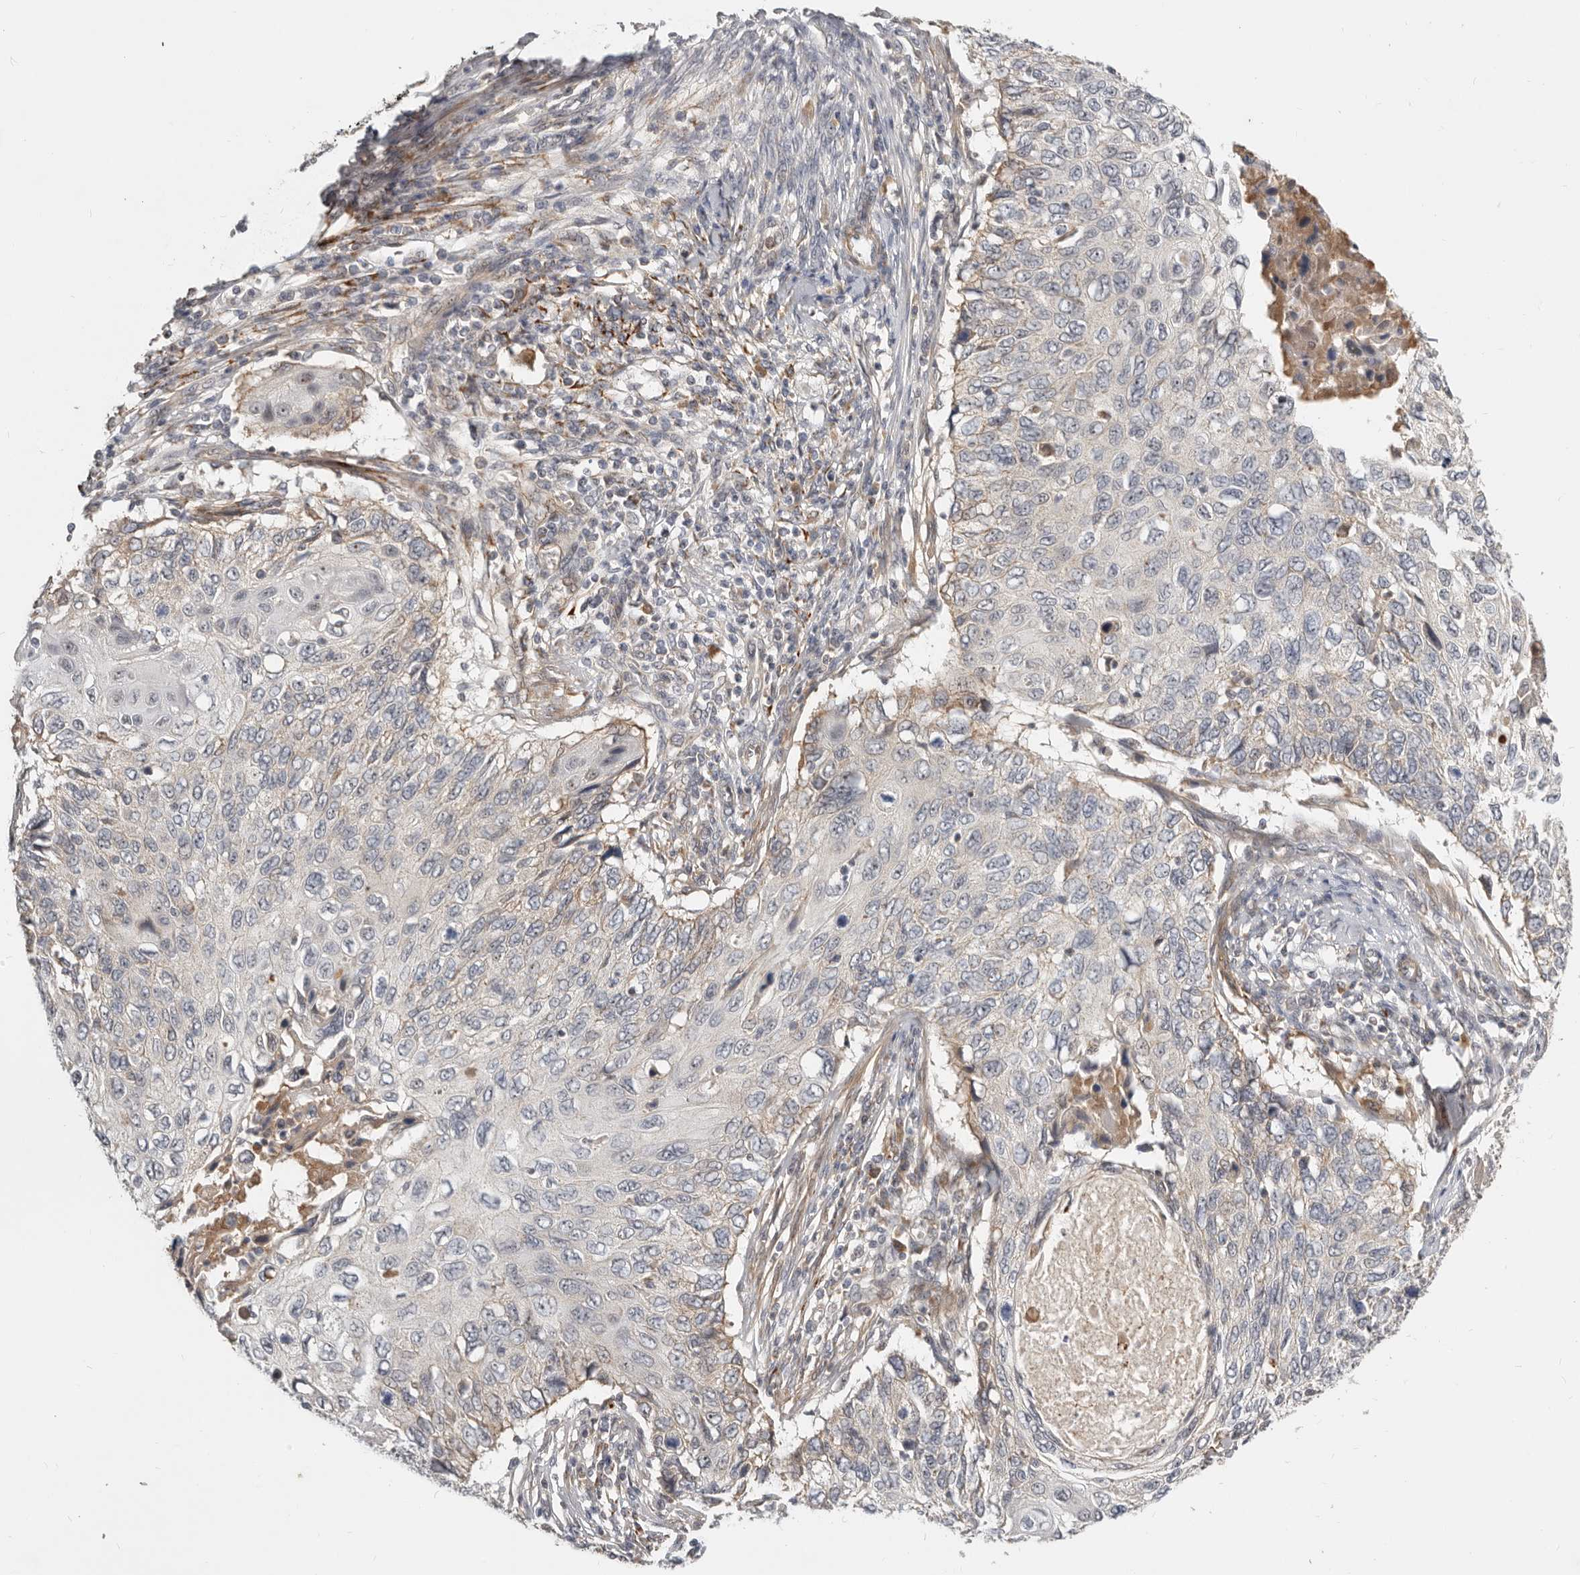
{"staining": {"intensity": "weak", "quantity": "<25%", "location": "cytoplasmic/membranous"}, "tissue": "cervical cancer", "cell_type": "Tumor cells", "image_type": "cancer", "snomed": [{"axis": "morphology", "description": "Squamous cell carcinoma, NOS"}, {"axis": "topography", "description": "Cervix"}], "caption": "IHC histopathology image of neoplastic tissue: human cervical cancer stained with DAB (3,3'-diaminobenzidine) demonstrates no significant protein staining in tumor cells. Brightfield microscopy of immunohistochemistry (IHC) stained with DAB (3,3'-diaminobenzidine) (brown) and hematoxylin (blue), captured at high magnification.", "gene": "MICALL2", "patient": {"sex": "female", "age": 70}}